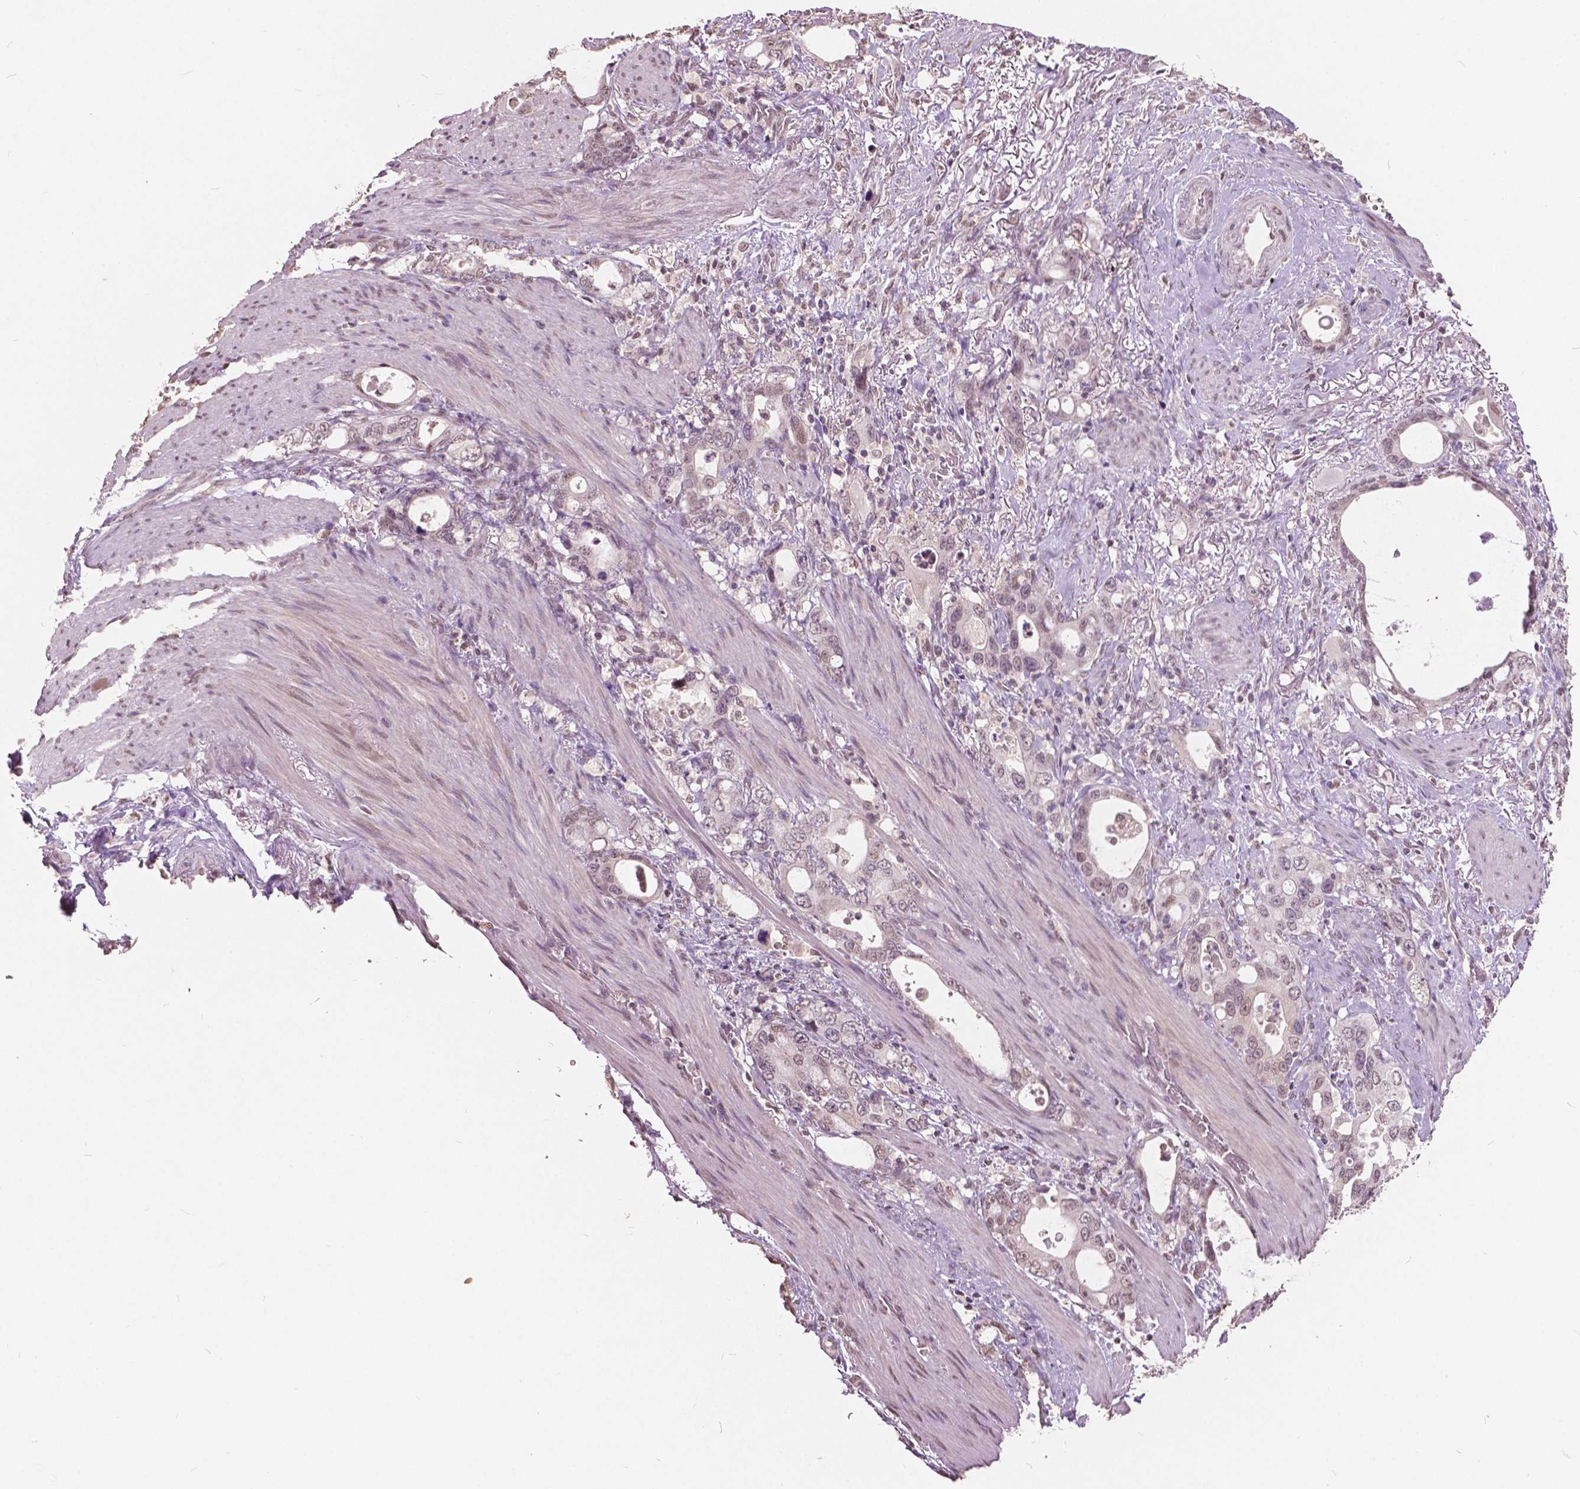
{"staining": {"intensity": "weak", "quantity": ">75%", "location": "nuclear"}, "tissue": "stomach cancer", "cell_type": "Tumor cells", "image_type": "cancer", "snomed": [{"axis": "morphology", "description": "Adenocarcinoma, NOS"}, {"axis": "topography", "description": "Stomach, upper"}], "caption": "Immunohistochemistry photomicrograph of neoplastic tissue: human stomach adenocarcinoma stained using immunohistochemistry exhibits low levels of weak protein expression localized specifically in the nuclear of tumor cells, appearing as a nuclear brown color.", "gene": "HOXA10", "patient": {"sex": "male", "age": 74}}